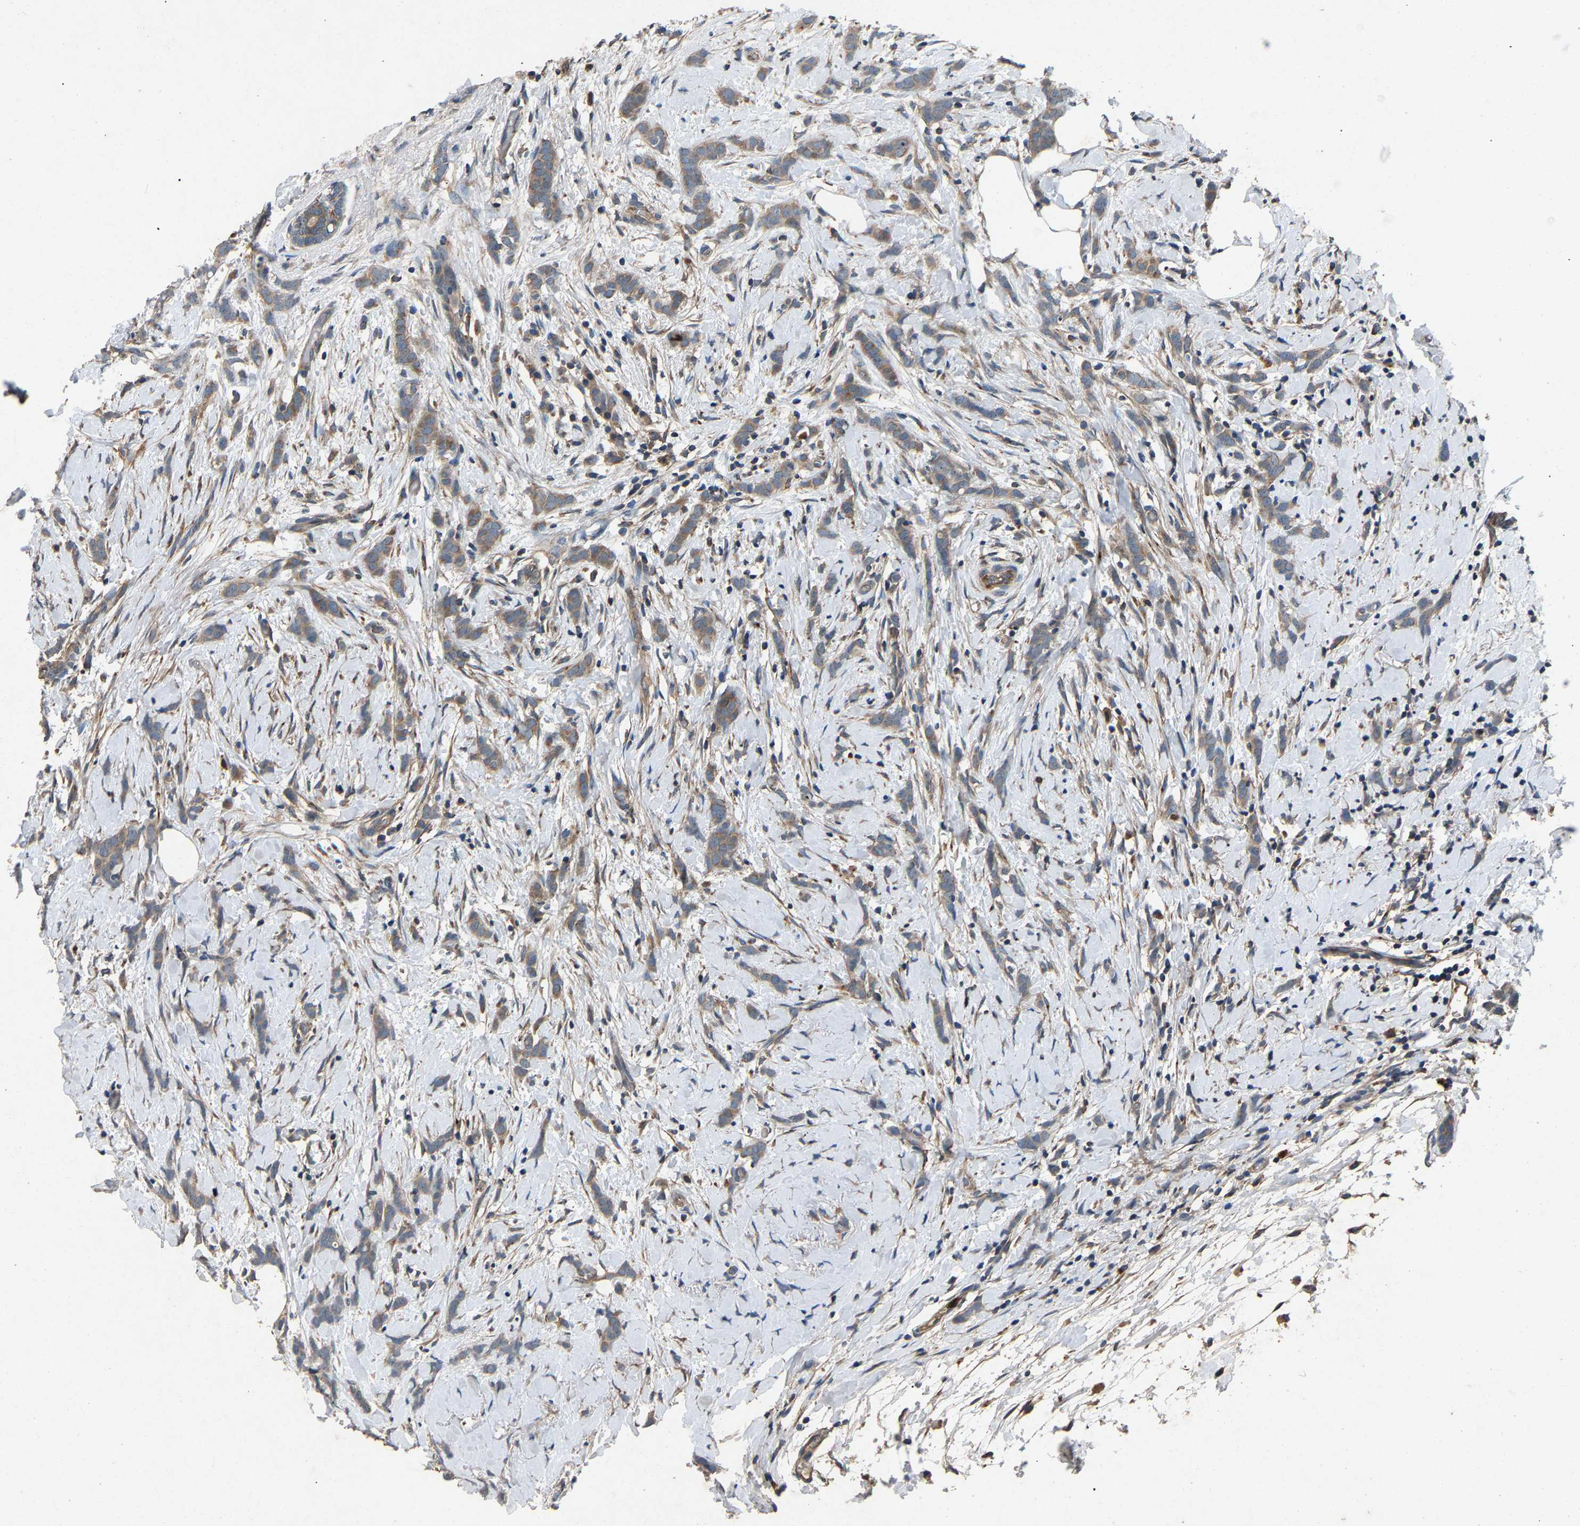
{"staining": {"intensity": "moderate", "quantity": ">75%", "location": "cytoplasmic/membranous"}, "tissue": "breast cancer", "cell_type": "Tumor cells", "image_type": "cancer", "snomed": [{"axis": "morphology", "description": "Lobular carcinoma, in situ"}, {"axis": "morphology", "description": "Lobular carcinoma"}, {"axis": "topography", "description": "Breast"}], "caption": "IHC of human lobular carcinoma (breast) reveals medium levels of moderate cytoplasmic/membranous positivity in approximately >75% of tumor cells. (Stains: DAB (3,3'-diaminobenzidine) in brown, nuclei in blue, Microscopy: brightfield microscopy at high magnification).", "gene": "PPID", "patient": {"sex": "female", "age": 41}}